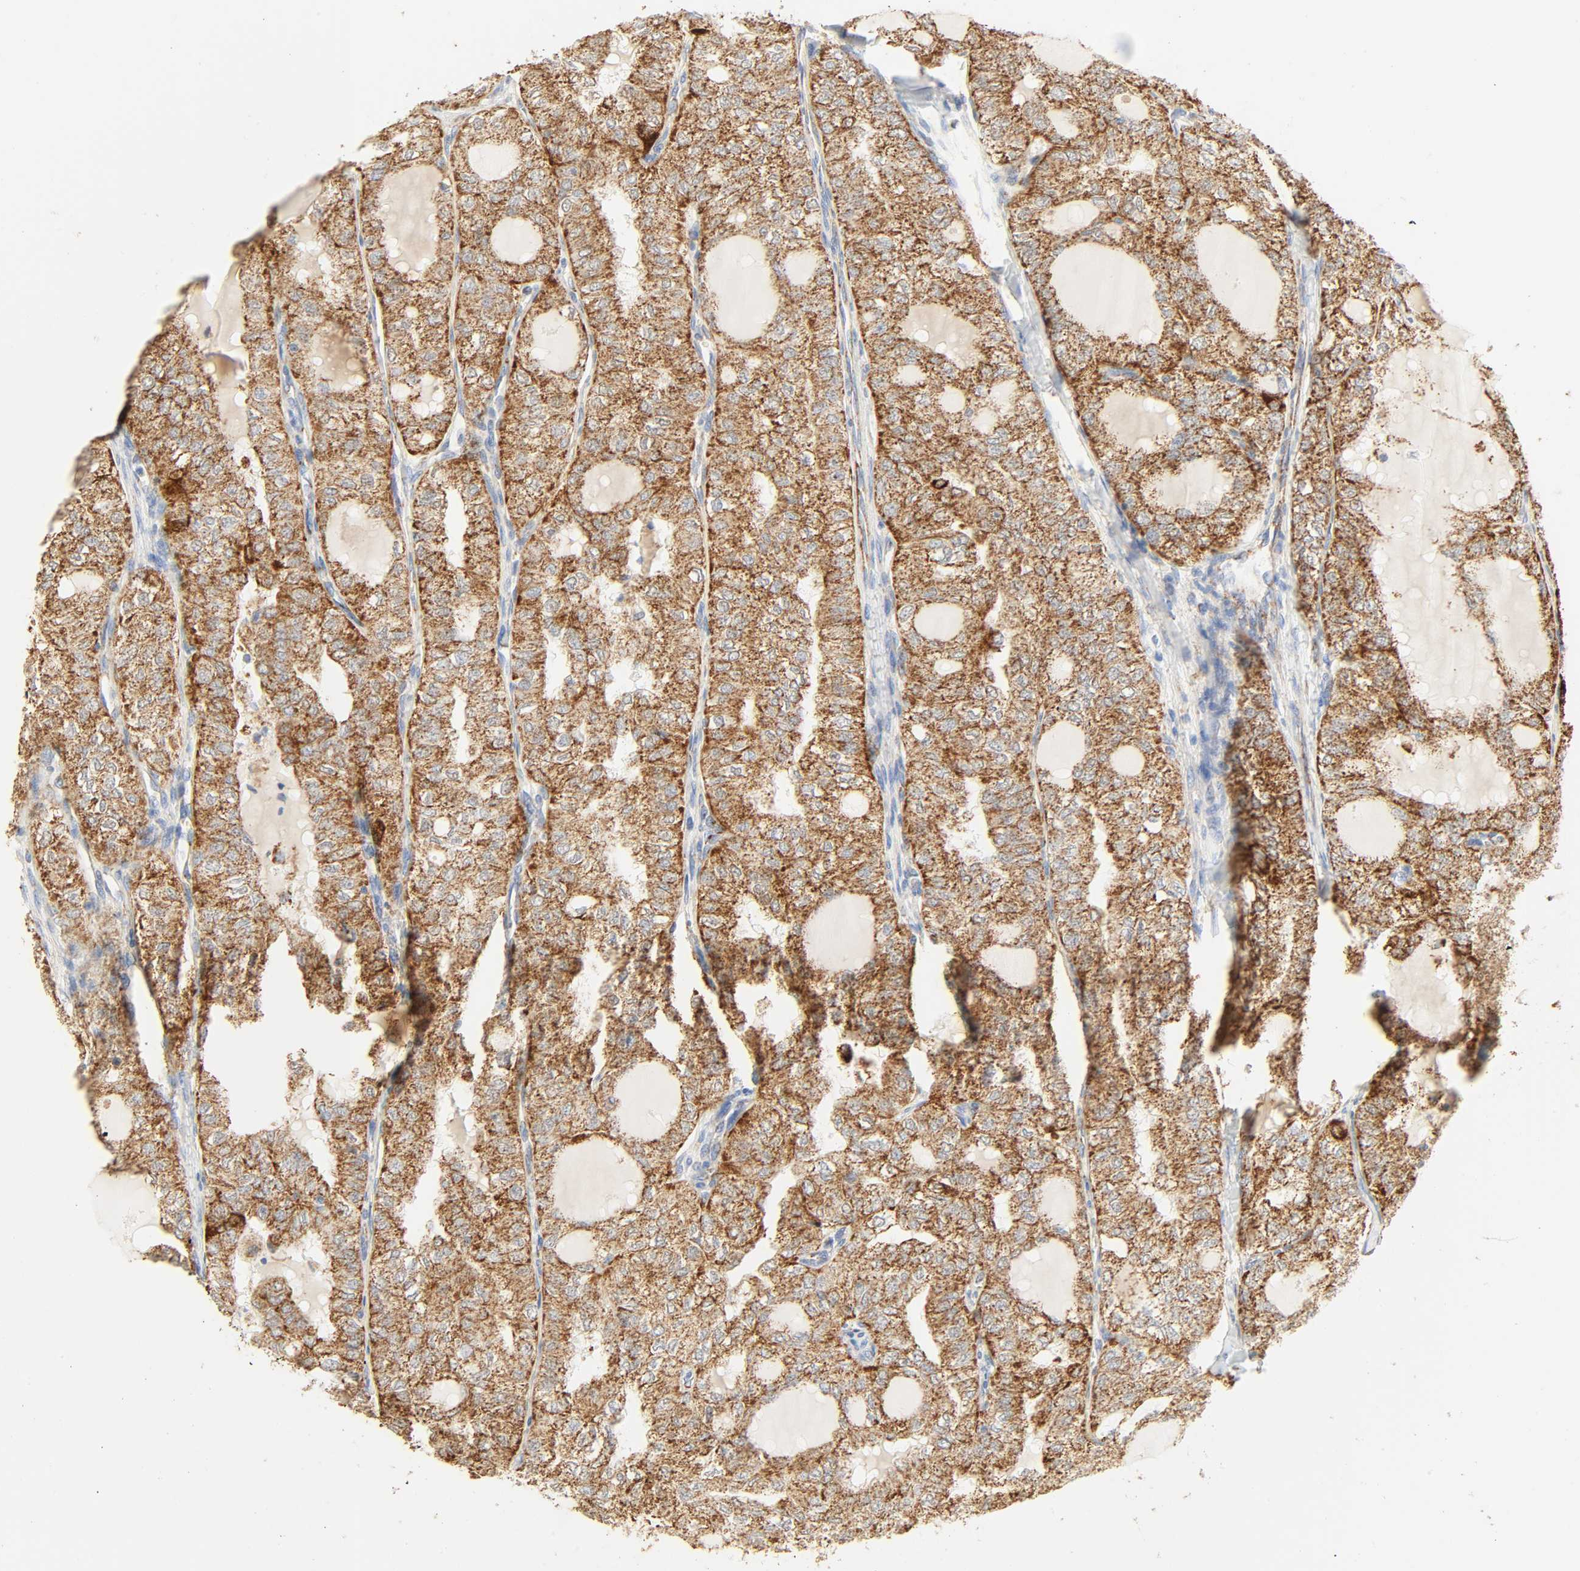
{"staining": {"intensity": "moderate", "quantity": ">75%", "location": "cytoplasmic/membranous"}, "tissue": "thyroid cancer", "cell_type": "Tumor cells", "image_type": "cancer", "snomed": [{"axis": "morphology", "description": "Follicular adenoma carcinoma, NOS"}, {"axis": "topography", "description": "Thyroid gland"}], "caption": "Immunohistochemistry image of neoplastic tissue: follicular adenoma carcinoma (thyroid) stained using immunohistochemistry (IHC) displays medium levels of moderate protein expression localized specifically in the cytoplasmic/membranous of tumor cells, appearing as a cytoplasmic/membranous brown color.", "gene": "ACAT1", "patient": {"sex": "male", "age": 75}}